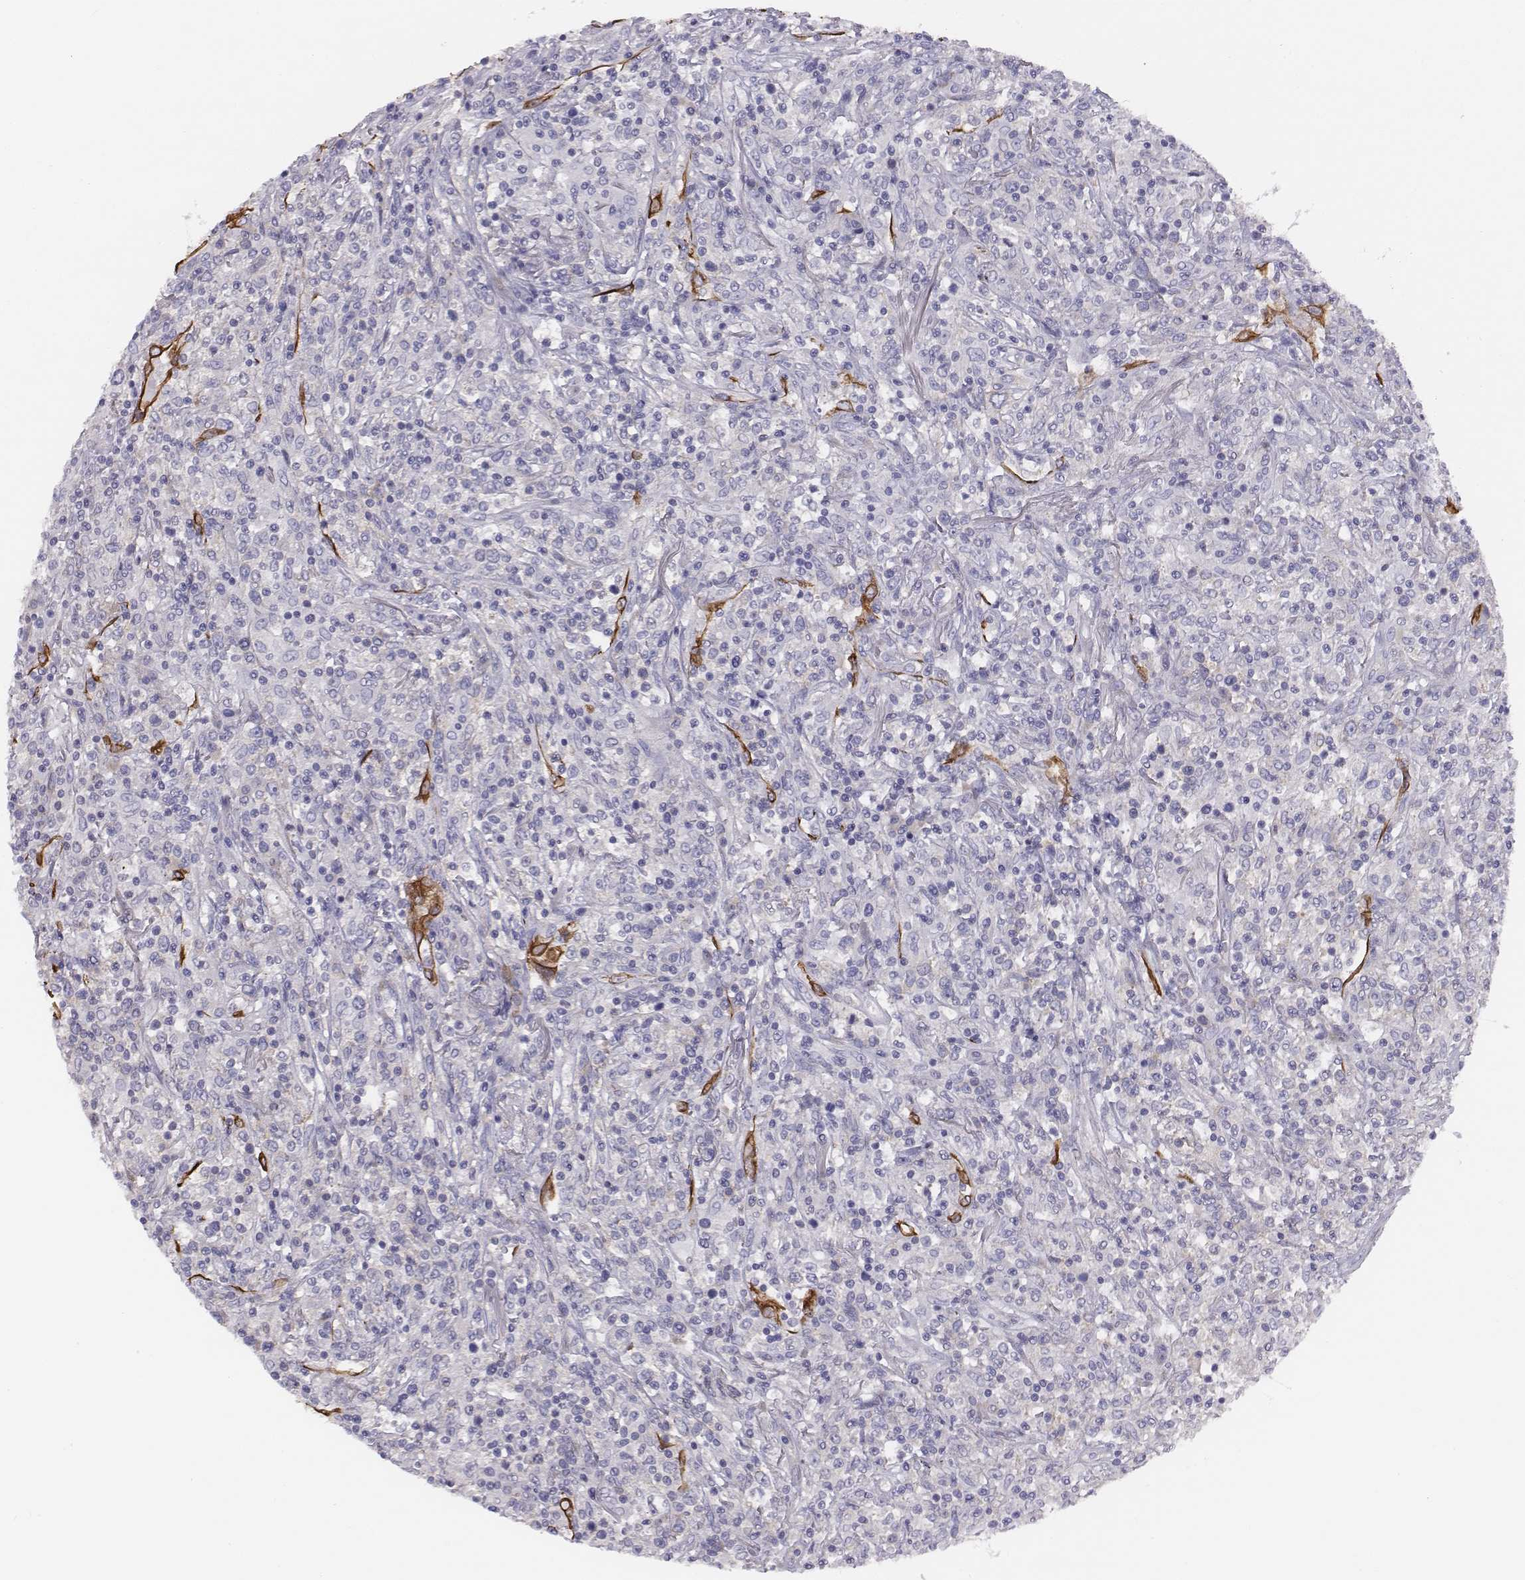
{"staining": {"intensity": "negative", "quantity": "none", "location": "none"}, "tissue": "lymphoma", "cell_type": "Tumor cells", "image_type": "cancer", "snomed": [{"axis": "morphology", "description": "Malignant lymphoma, non-Hodgkin's type, High grade"}, {"axis": "topography", "description": "Lung"}], "caption": "Immunohistochemistry photomicrograph of neoplastic tissue: malignant lymphoma, non-Hodgkin's type (high-grade) stained with DAB (3,3'-diaminobenzidine) reveals no significant protein staining in tumor cells.", "gene": "CHST14", "patient": {"sex": "male", "age": 79}}